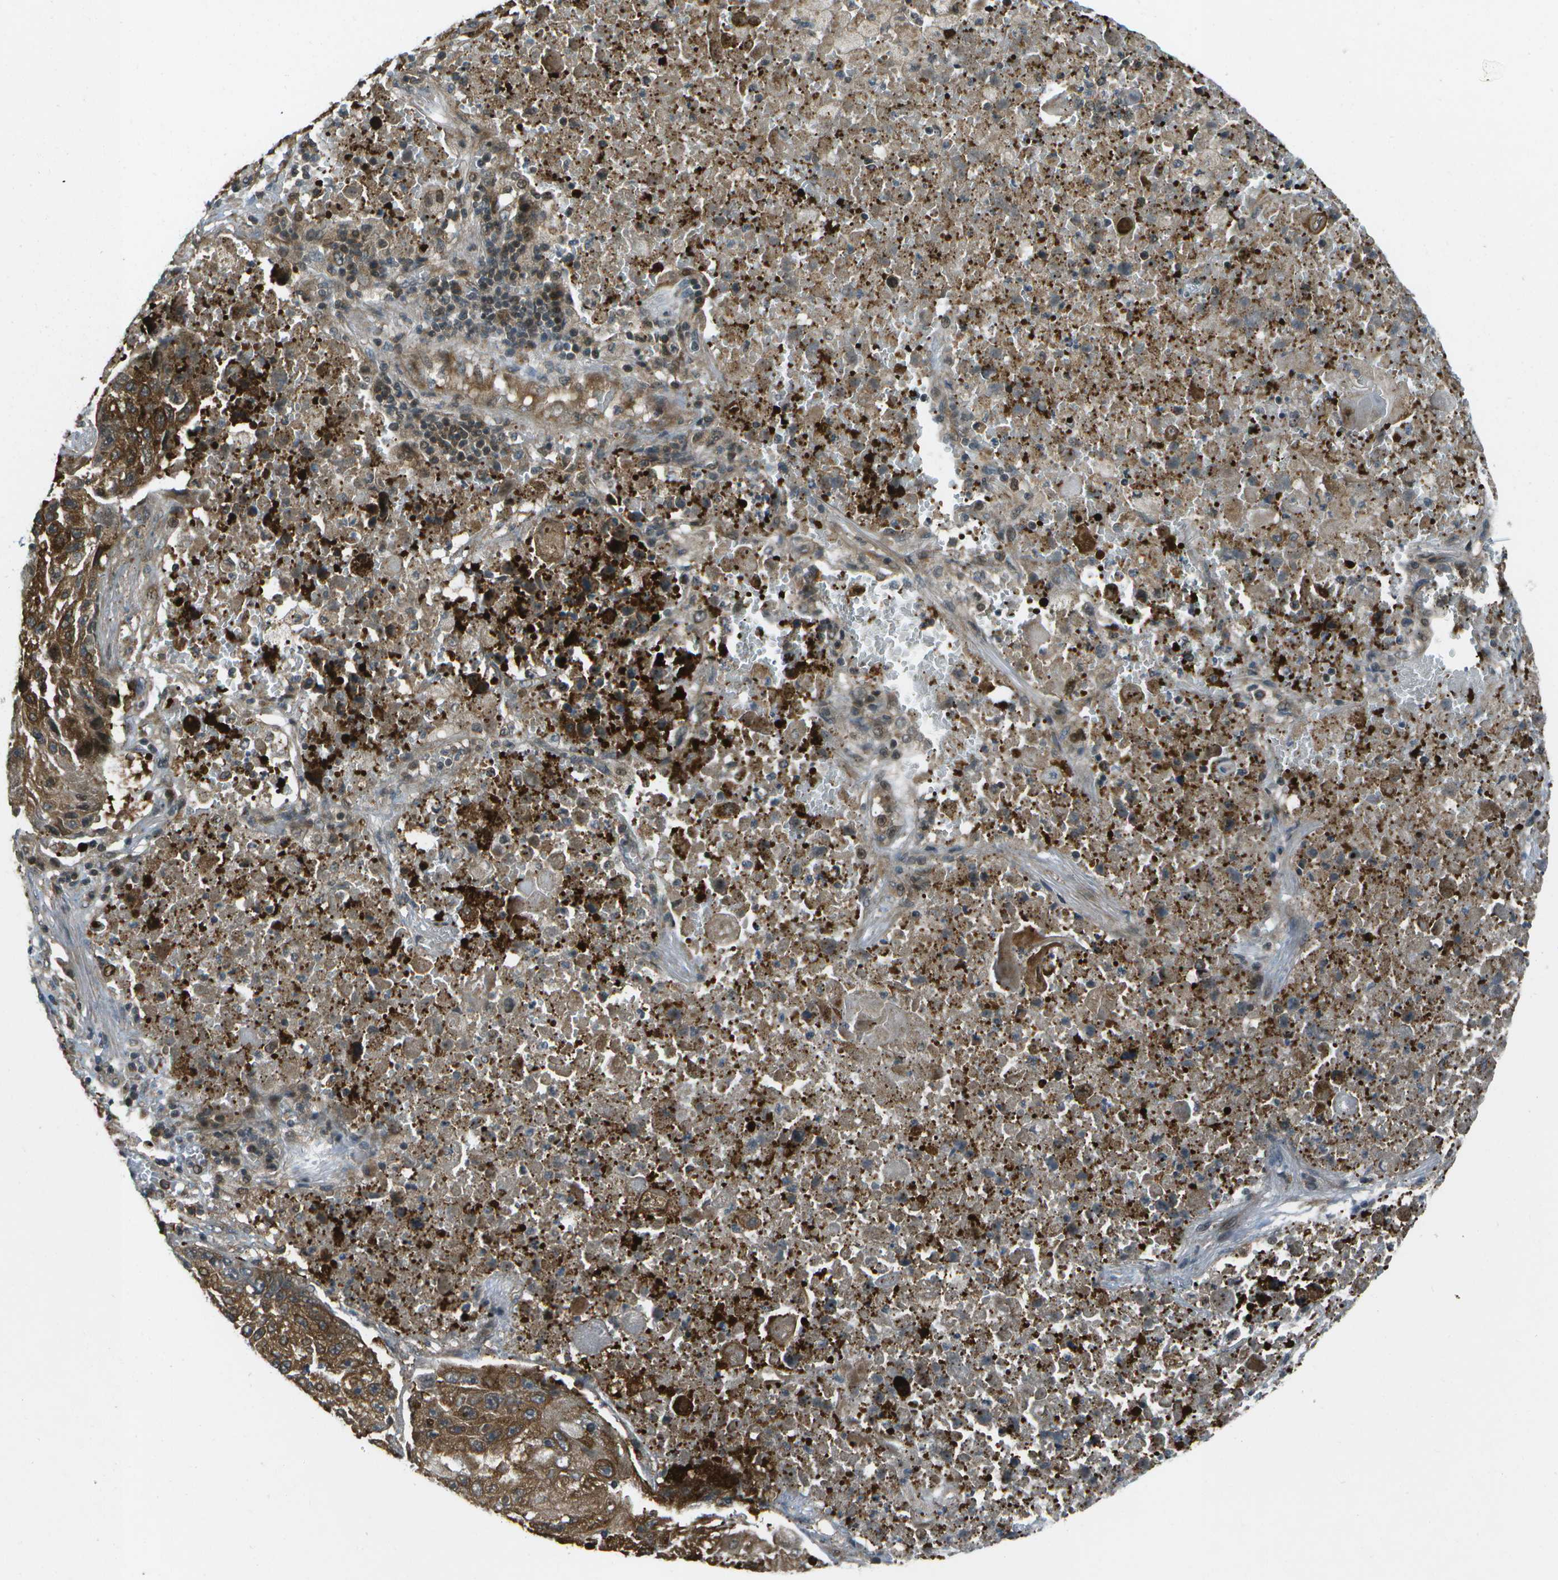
{"staining": {"intensity": "moderate", "quantity": ">75%", "location": "cytoplasmic/membranous"}, "tissue": "lung cancer", "cell_type": "Tumor cells", "image_type": "cancer", "snomed": [{"axis": "morphology", "description": "Squamous cell carcinoma, NOS"}, {"axis": "topography", "description": "Lung"}], "caption": "Immunohistochemistry image of lung cancer stained for a protein (brown), which exhibits medium levels of moderate cytoplasmic/membranous staining in approximately >75% of tumor cells.", "gene": "TMEM19", "patient": {"sex": "male", "age": 61}}